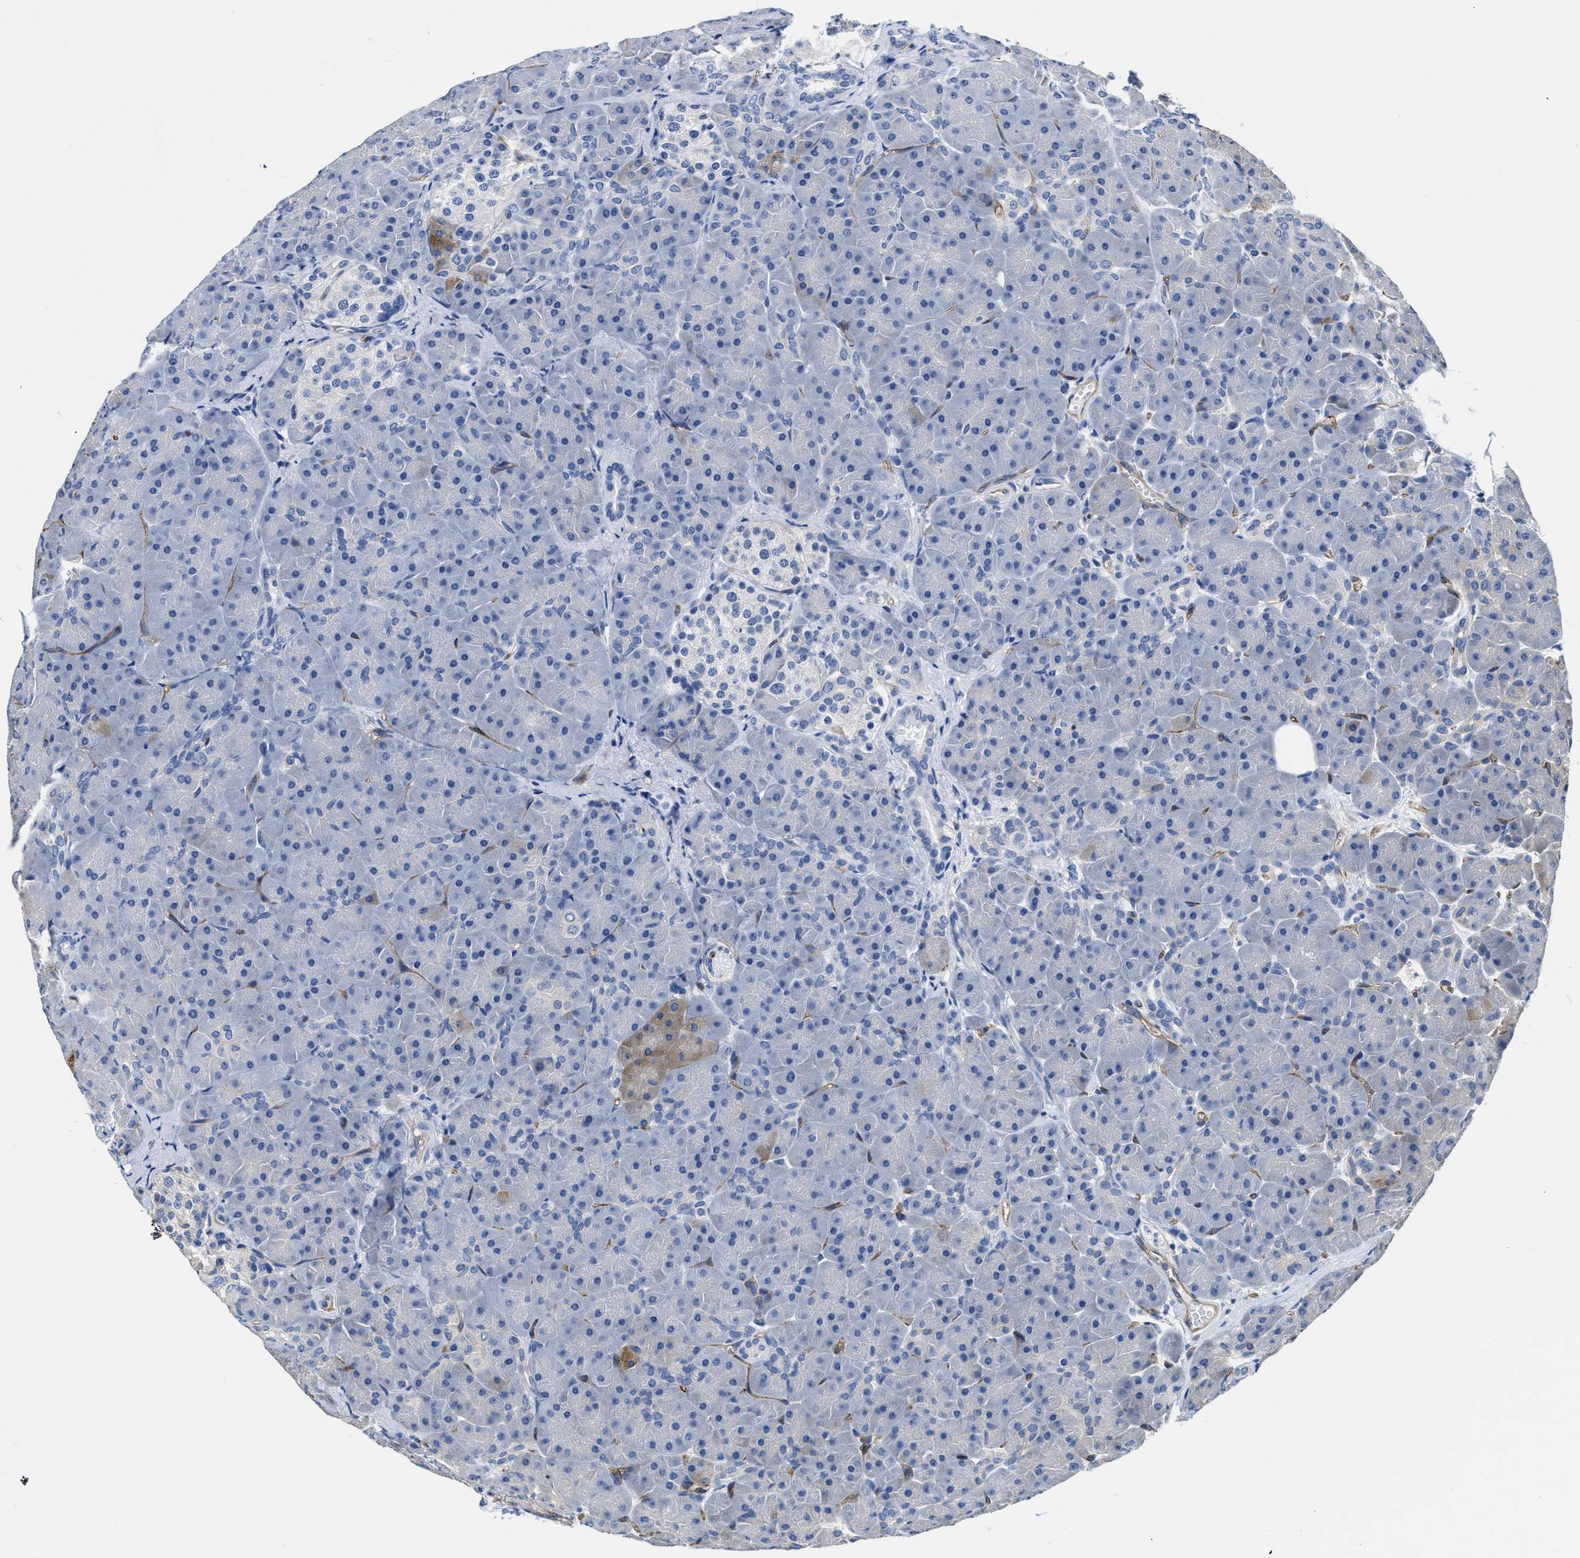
{"staining": {"intensity": "strong", "quantity": "<25%", "location": "cytoplasmic/membranous"}, "tissue": "pancreas", "cell_type": "Exocrine glandular cells", "image_type": "normal", "snomed": [{"axis": "morphology", "description": "Normal tissue, NOS"}, {"axis": "topography", "description": "Pancreas"}], "caption": "IHC image of benign pancreas: human pancreas stained using immunohistochemistry (IHC) shows medium levels of strong protein expression localized specifically in the cytoplasmic/membranous of exocrine glandular cells, appearing as a cytoplasmic/membranous brown color.", "gene": "C22orf42", "patient": {"sex": "male", "age": 66}}